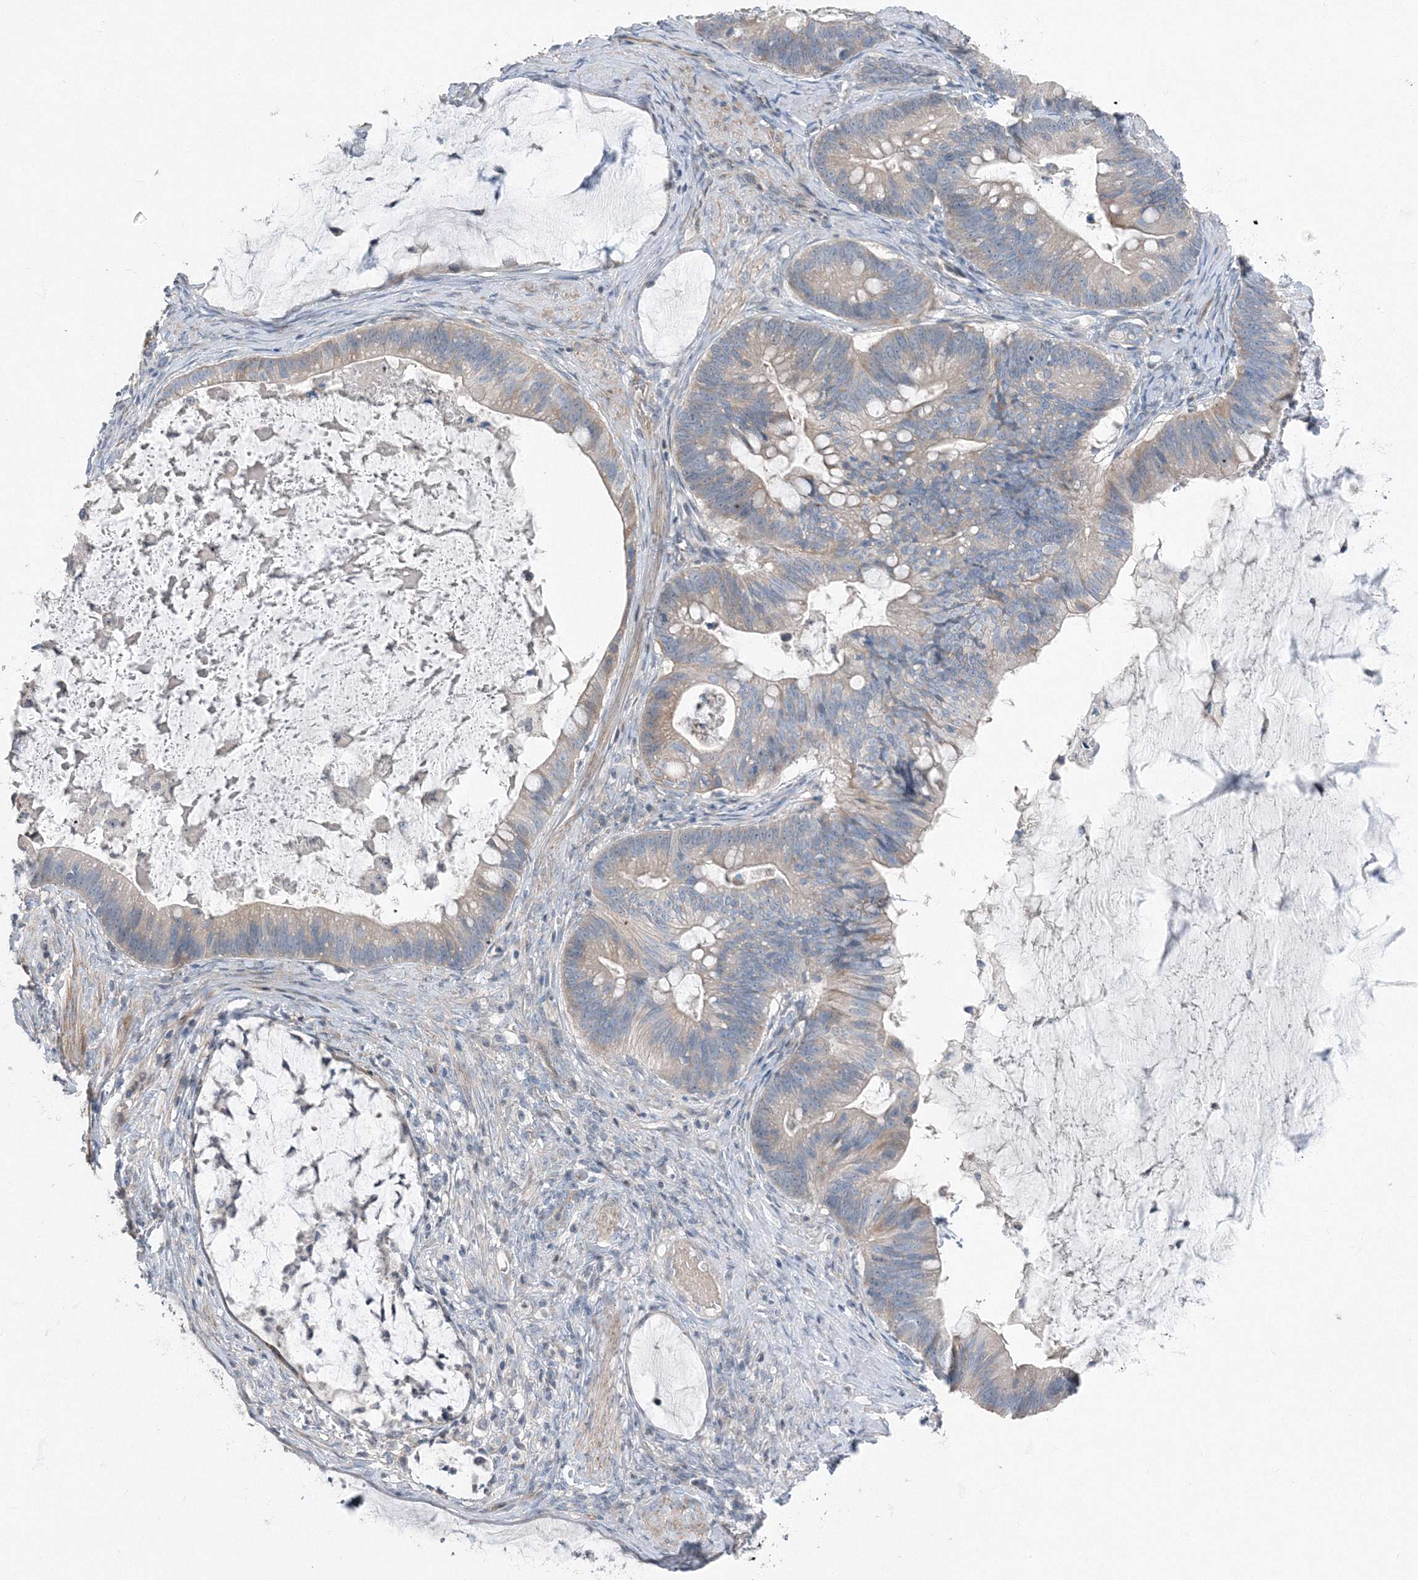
{"staining": {"intensity": "negative", "quantity": "none", "location": "none"}, "tissue": "ovarian cancer", "cell_type": "Tumor cells", "image_type": "cancer", "snomed": [{"axis": "morphology", "description": "Cystadenocarcinoma, mucinous, NOS"}, {"axis": "topography", "description": "Ovary"}], "caption": "Immunohistochemistry (IHC) of human ovarian mucinous cystadenocarcinoma exhibits no positivity in tumor cells. (Immunohistochemistry (IHC), brightfield microscopy, high magnification).", "gene": "AASDH", "patient": {"sex": "female", "age": 61}}